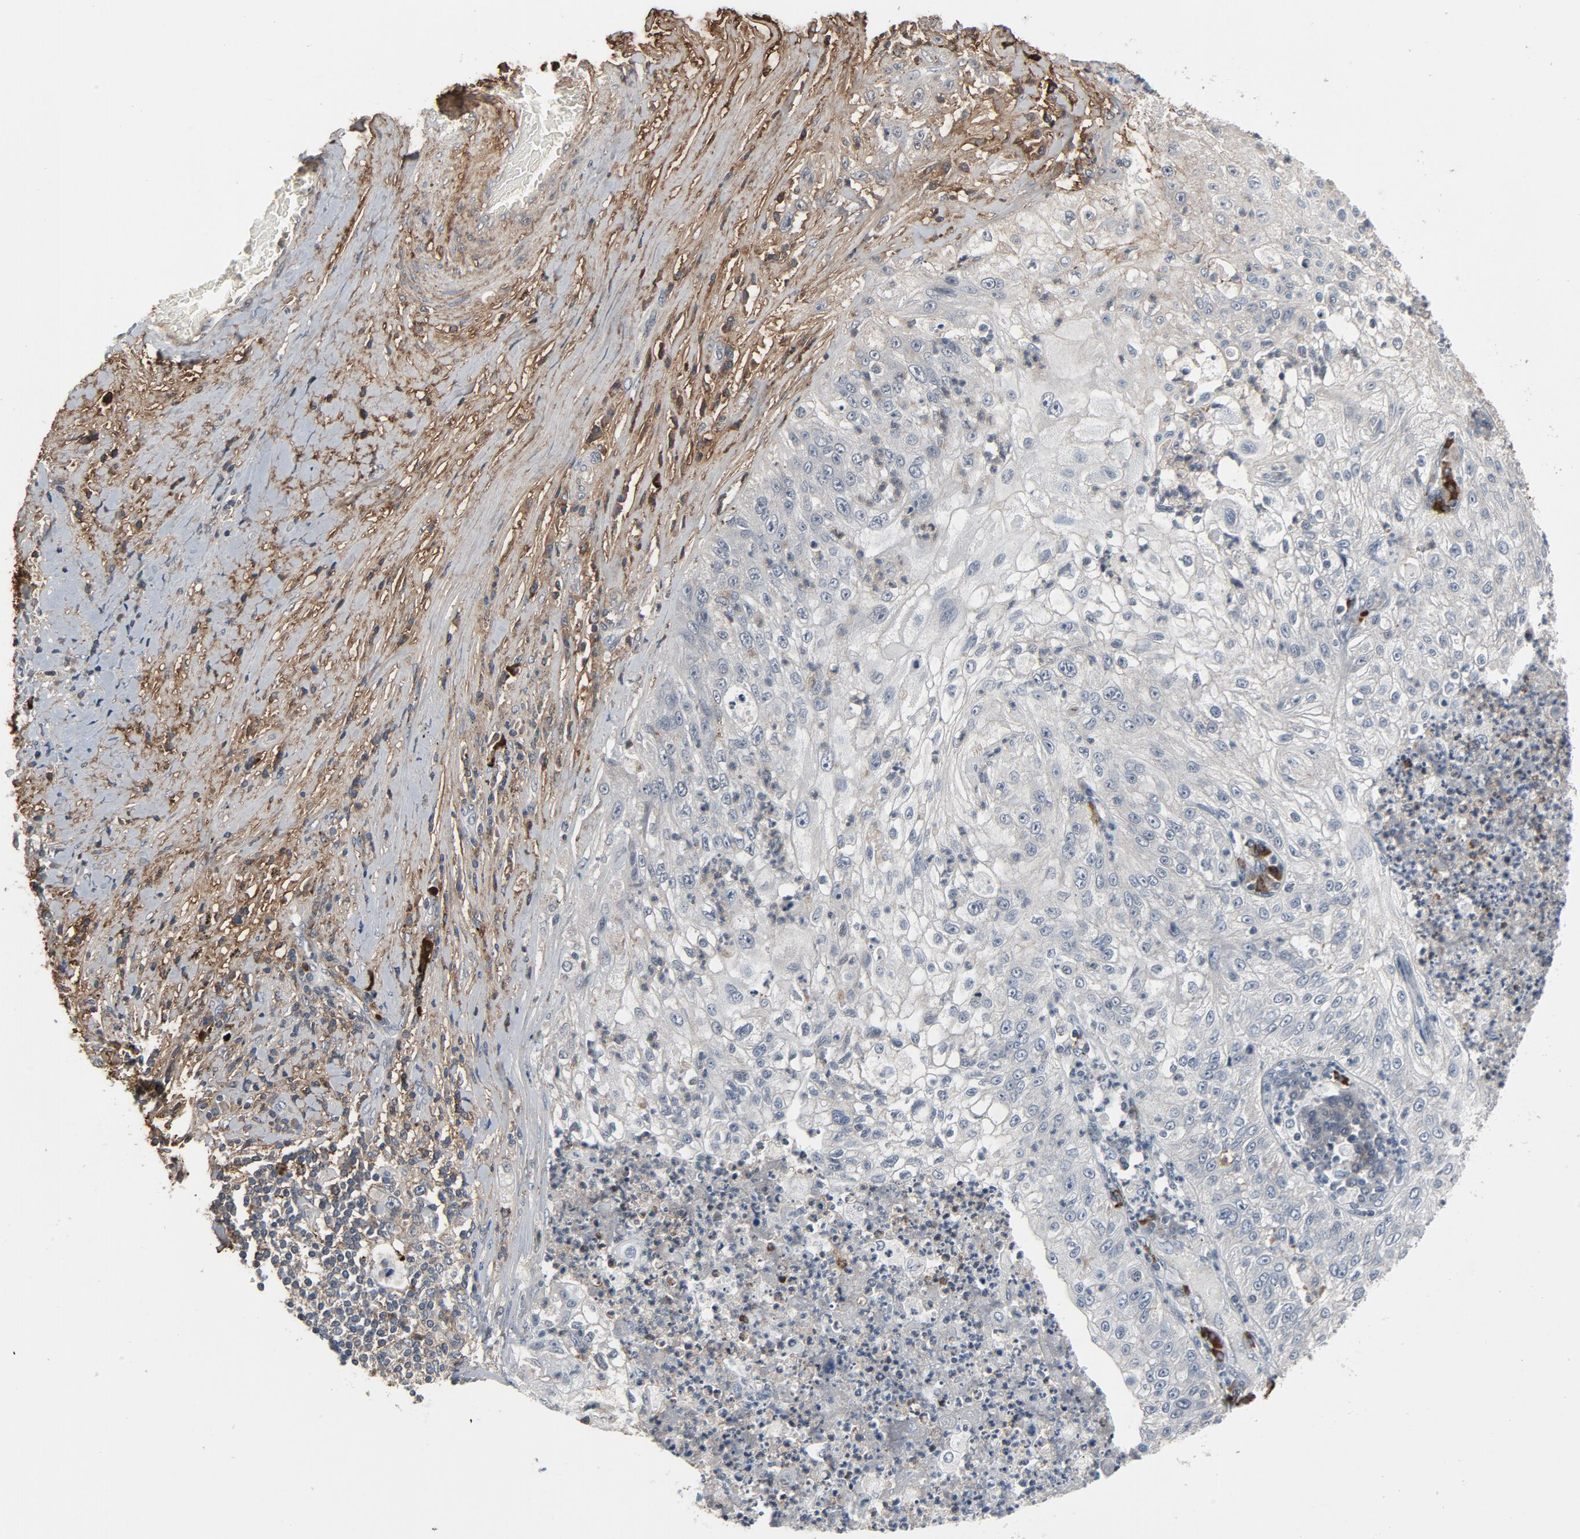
{"staining": {"intensity": "negative", "quantity": "none", "location": "none"}, "tissue": "lung cancer", "cell_type": "Tumor cells", "image_type": "cancer", "snomed": [{"axis": "morphology", "description": "Inflammation, NOS"}, {"axis": "morphology", "description": "Squamous cell carcinoma, NOS"}, {"axis": "topography", "description": "Lymph node"}, {"axis": "topography", "description": "Soft tissue"}, {"axis": "topography", "description": "Lung"}], "caption": "The image shows no staining of tumor cells in lung cancer. (IHC, brightfield microscopy, high magnification).", "gene": "PDZD4", "patient": {"sex": "male", "age": 66}}